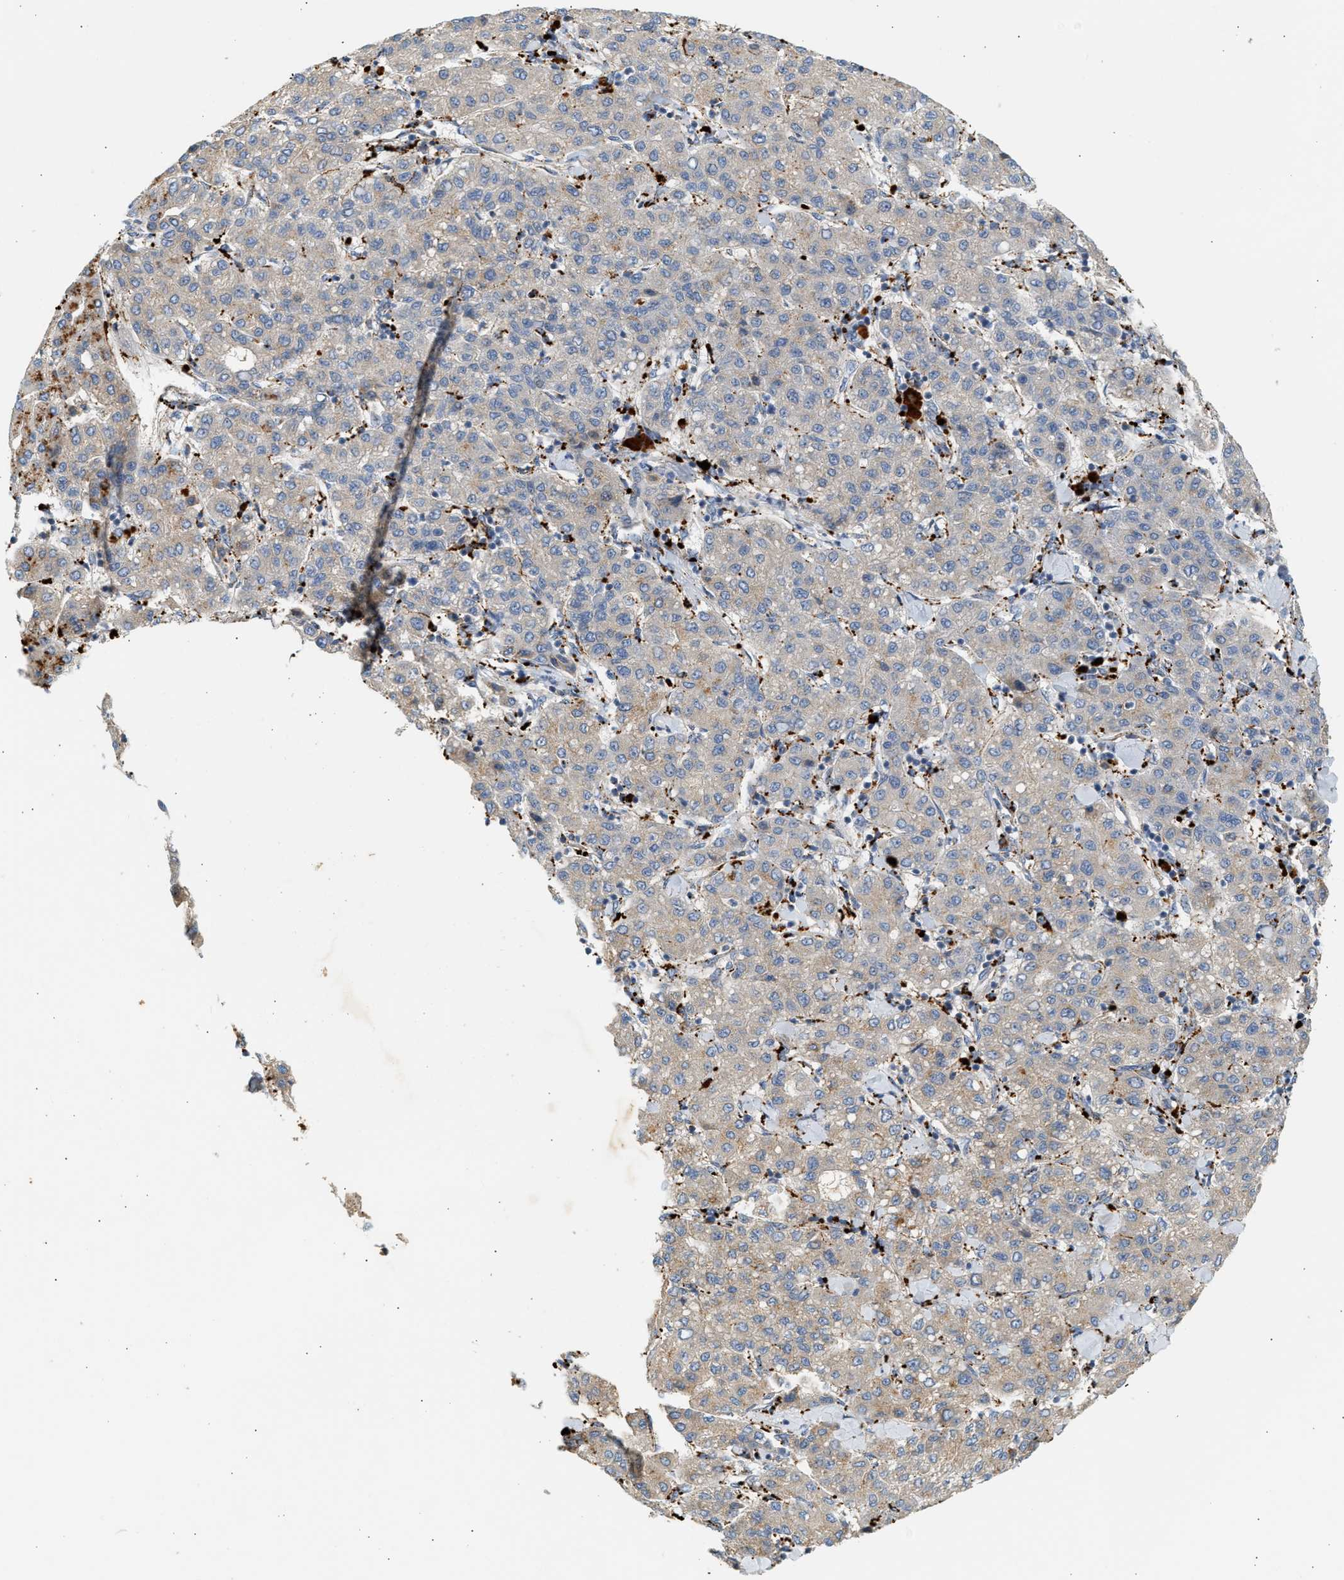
{"staining": {"intensity": "weak", "quantity": ">75%", "location": "cytoplasmic/membranous"}, "tissue": "liver cancer", "cell_type": "Tumor cells", "image_type": "cancer", "snomed": [{"axis": "morphology", "description": "Carcinoma, Hepatocellular, NOS"}, {"axis": "topography", "description": "Liver"}], "caption": "Protein expression analysis of liver cancer (hepatocellular carcinoma) displays weak cytoplasmic/membranous positivity in about >75% of tumor cells. The staining was performed using DAB (3,3'-diaminobenzidine), with brown indicating positive protein expression. Nuclei are stained blue with hematoxylin.", "gene": "ENTHD1", "patient": {"sex": "male", "age": 65}}